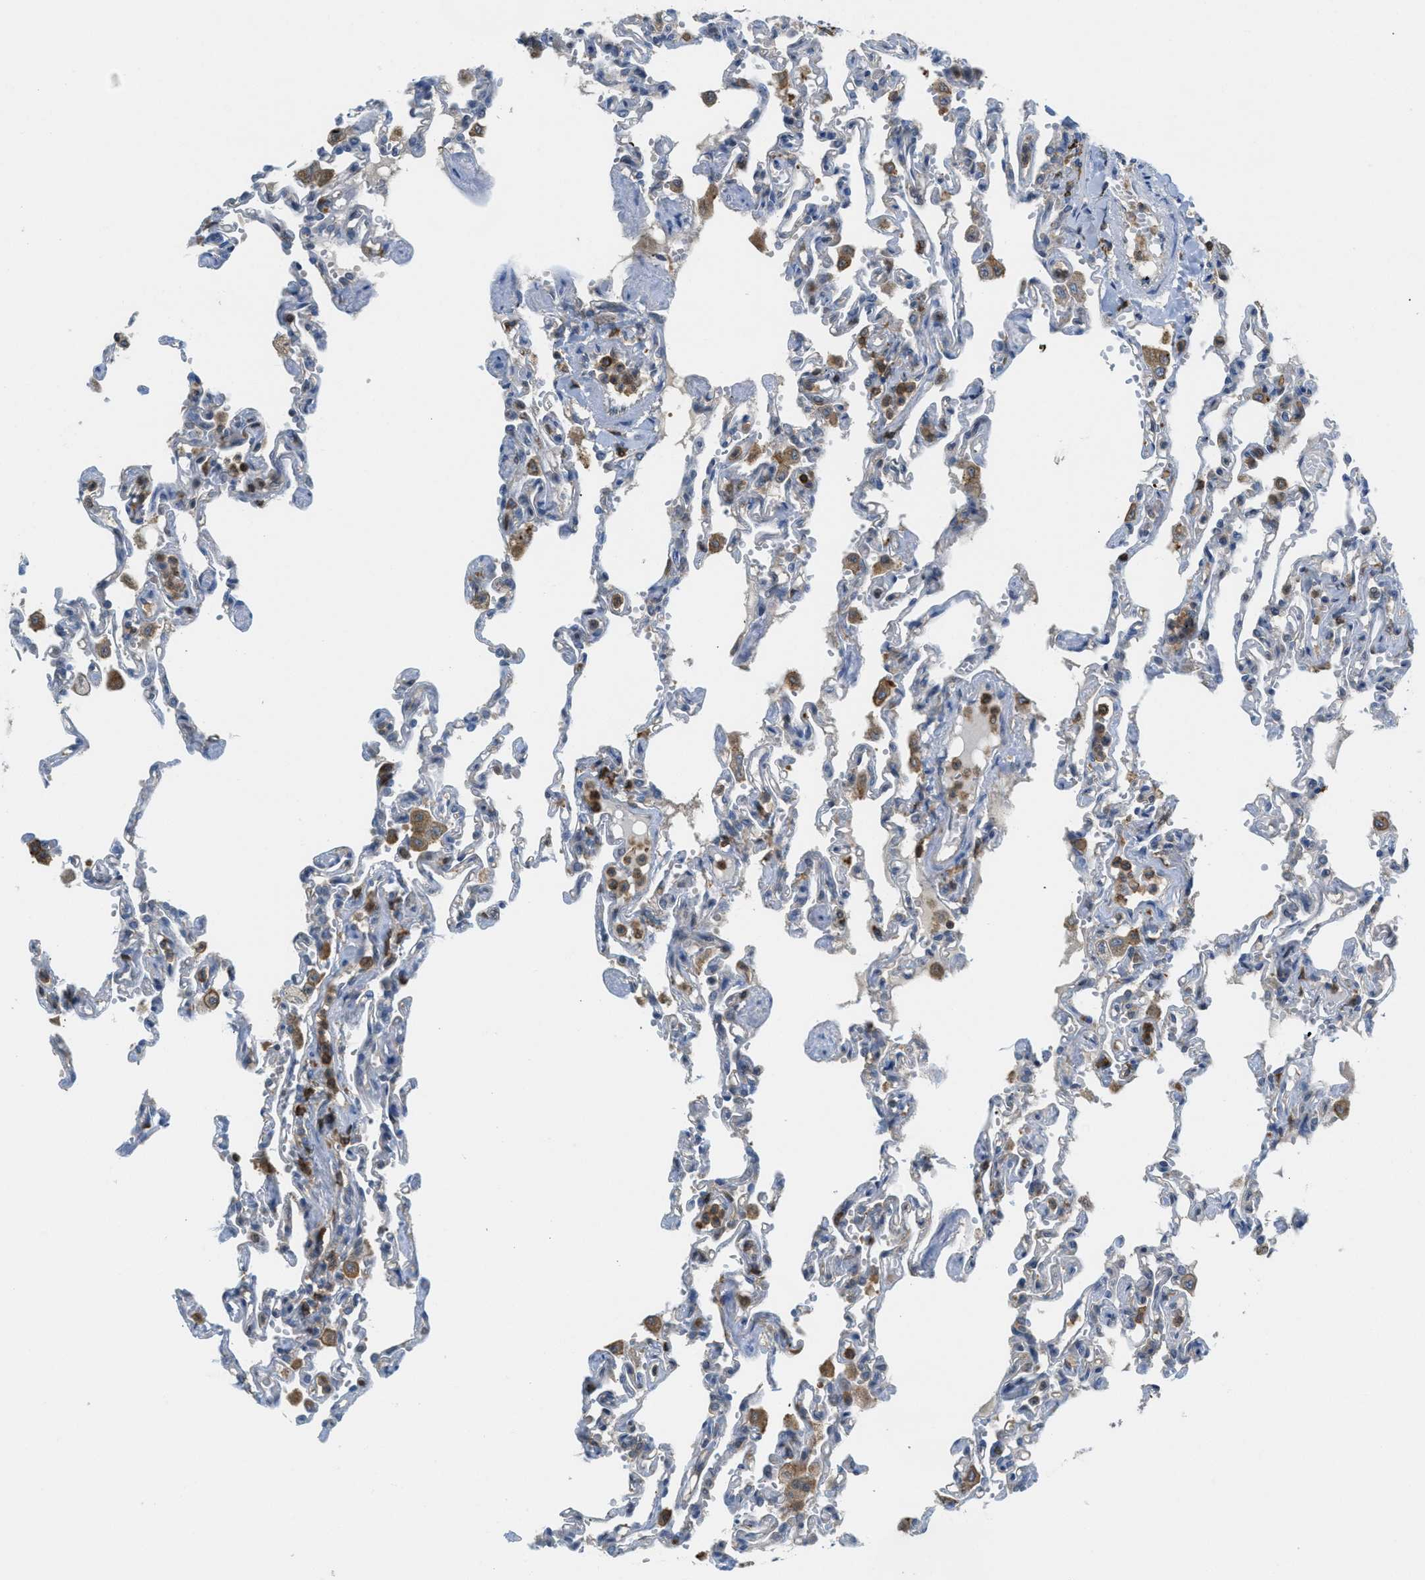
{"staining": {"intensity": "negative", "quantity": "none", "location": "none"}, "tissue": "lung", "cell_type": "Alveolar cells", "image_type": "normal", "snomed": [{"axis": "morphology", "description": "Normal tissue, NOS"}, {"axis": "topography", "description": "Lung"}], "caption": "Protein analysis of normal lung reveals no significant expression in alveolar cells.", "gene": "GRIK2", "patient": {"sex": "male", "age": 21}}